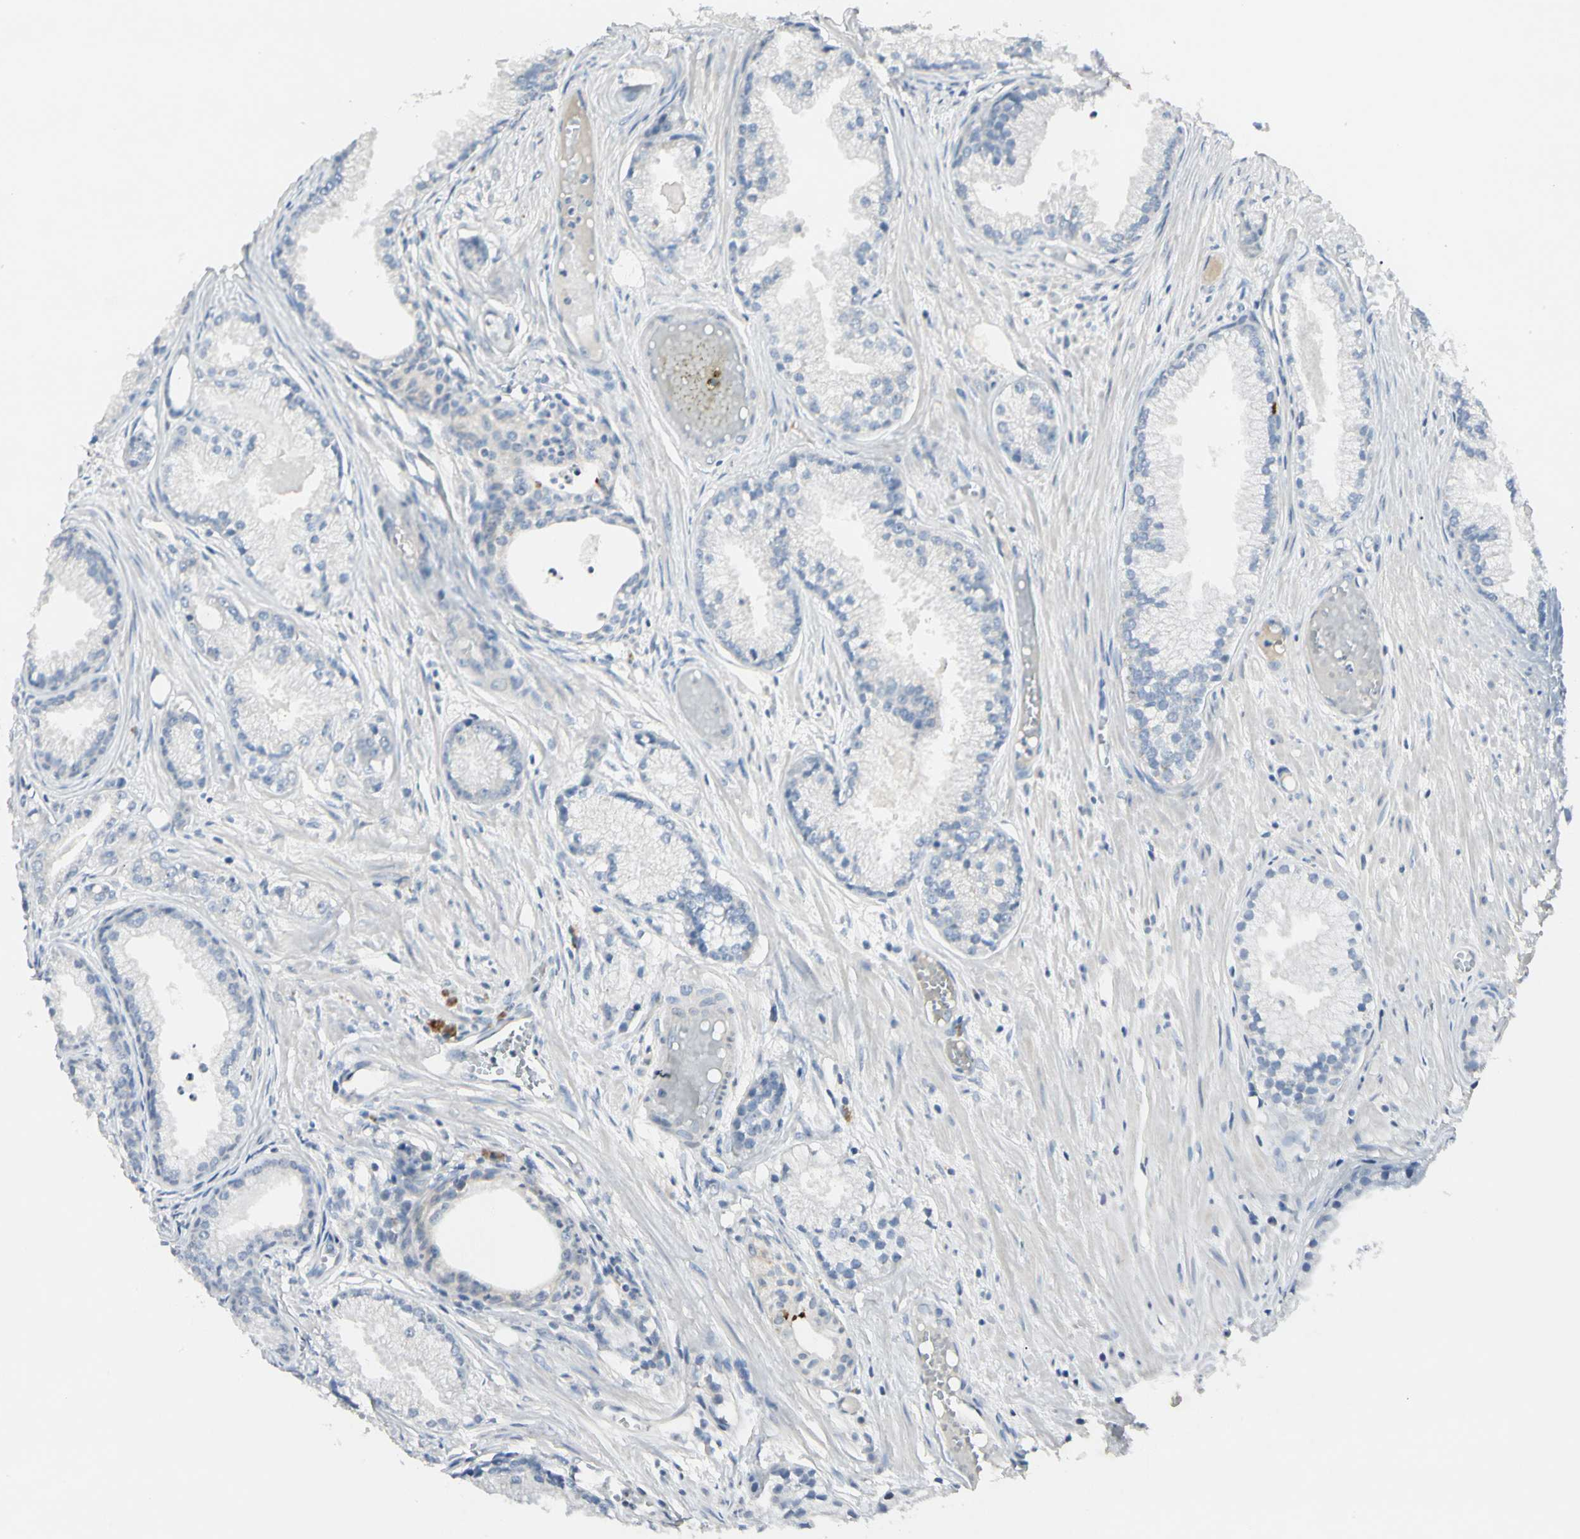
{"staining": {"intensity": "negative", "quantity": "none", "location": "none"}, "tissue": "prostate cancer", "cell_type": "Tumor cells", "image_type": "cancer", "snomed": [{"axis": "morphology", "description": "Adenocarcinoma, Low grade"}, {"axis": "topography", "description": "Prostate"}], "caption": "Tumor cells are negative for brown protein staining in prostate cancer (low-grade adenocarcinoma).", "gene": "PRSS21", "patient": {"sex": "male", "age": 72}}